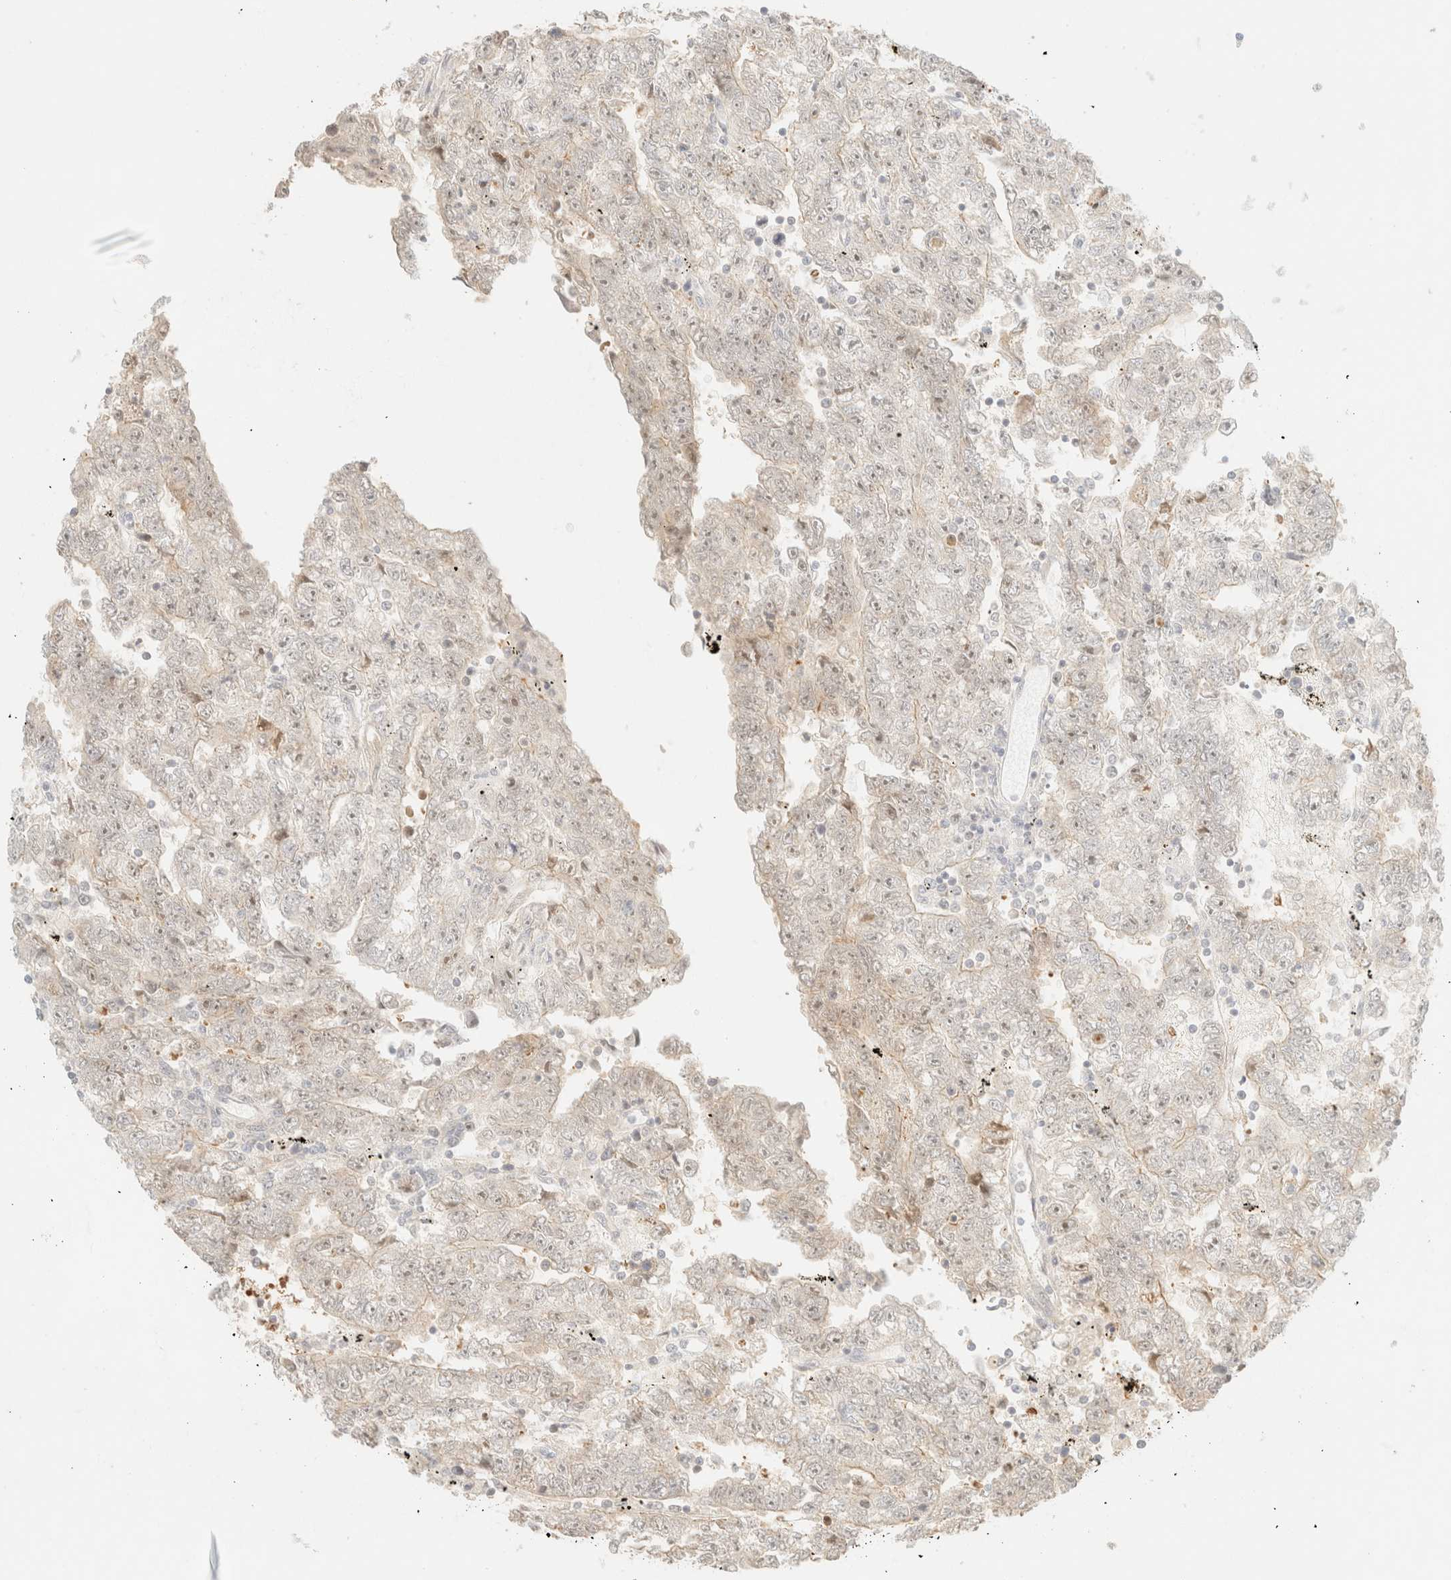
{"staining": {"intensity": "weak", "quantity": "<25%", "location": "cytoplasmic/membranous,nuclear"}, "tissue": "testis cancer", "cell_type": "Tumor cells", "image_type": "cancer", "snomed": [{"axis": "morphology", "description": "Carcinoma, Embryonal, NOS"}, {"axis": "topography", "description": "Testis"}], "caption": "IHC photomicrograph of human testis cancer stained for a protein (brown), which demonstrates no staining in tumor cells. Nuclei are stained in blue.", "gene": "TSR1", "patient": {"sex": "male", "age": 25}}